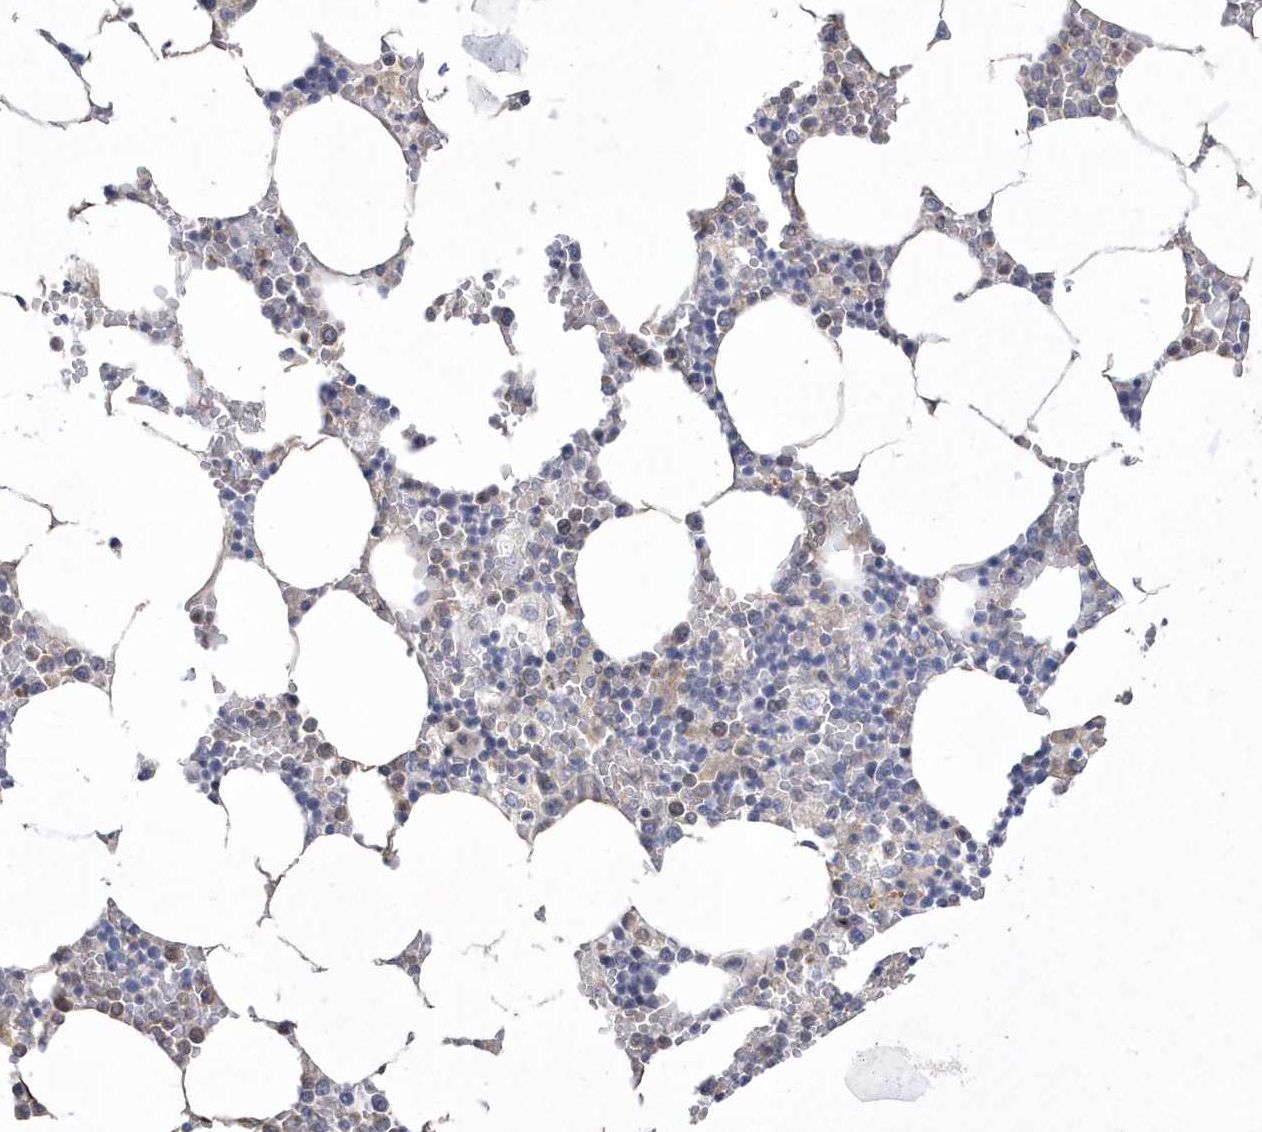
{"staining": {"intensity": "weak", "quantity": "<25%", "location": "cytoplasmic/membranous"}, "tissue": "bone marrow", "cell_type": "Hematopoietic cells", "image_type": "normal", "snomed": [{"axis": "morphology", "description": "Normal tissue, NOS"}, {"axis": "topography", "description": "Bone marrow"}], "caption": "Bone marrow stained for a protein using IHC displays no positivity hematopoietic cells.", "gene": "DGAT1", "patient": {"sex": "male", "age": 70}}